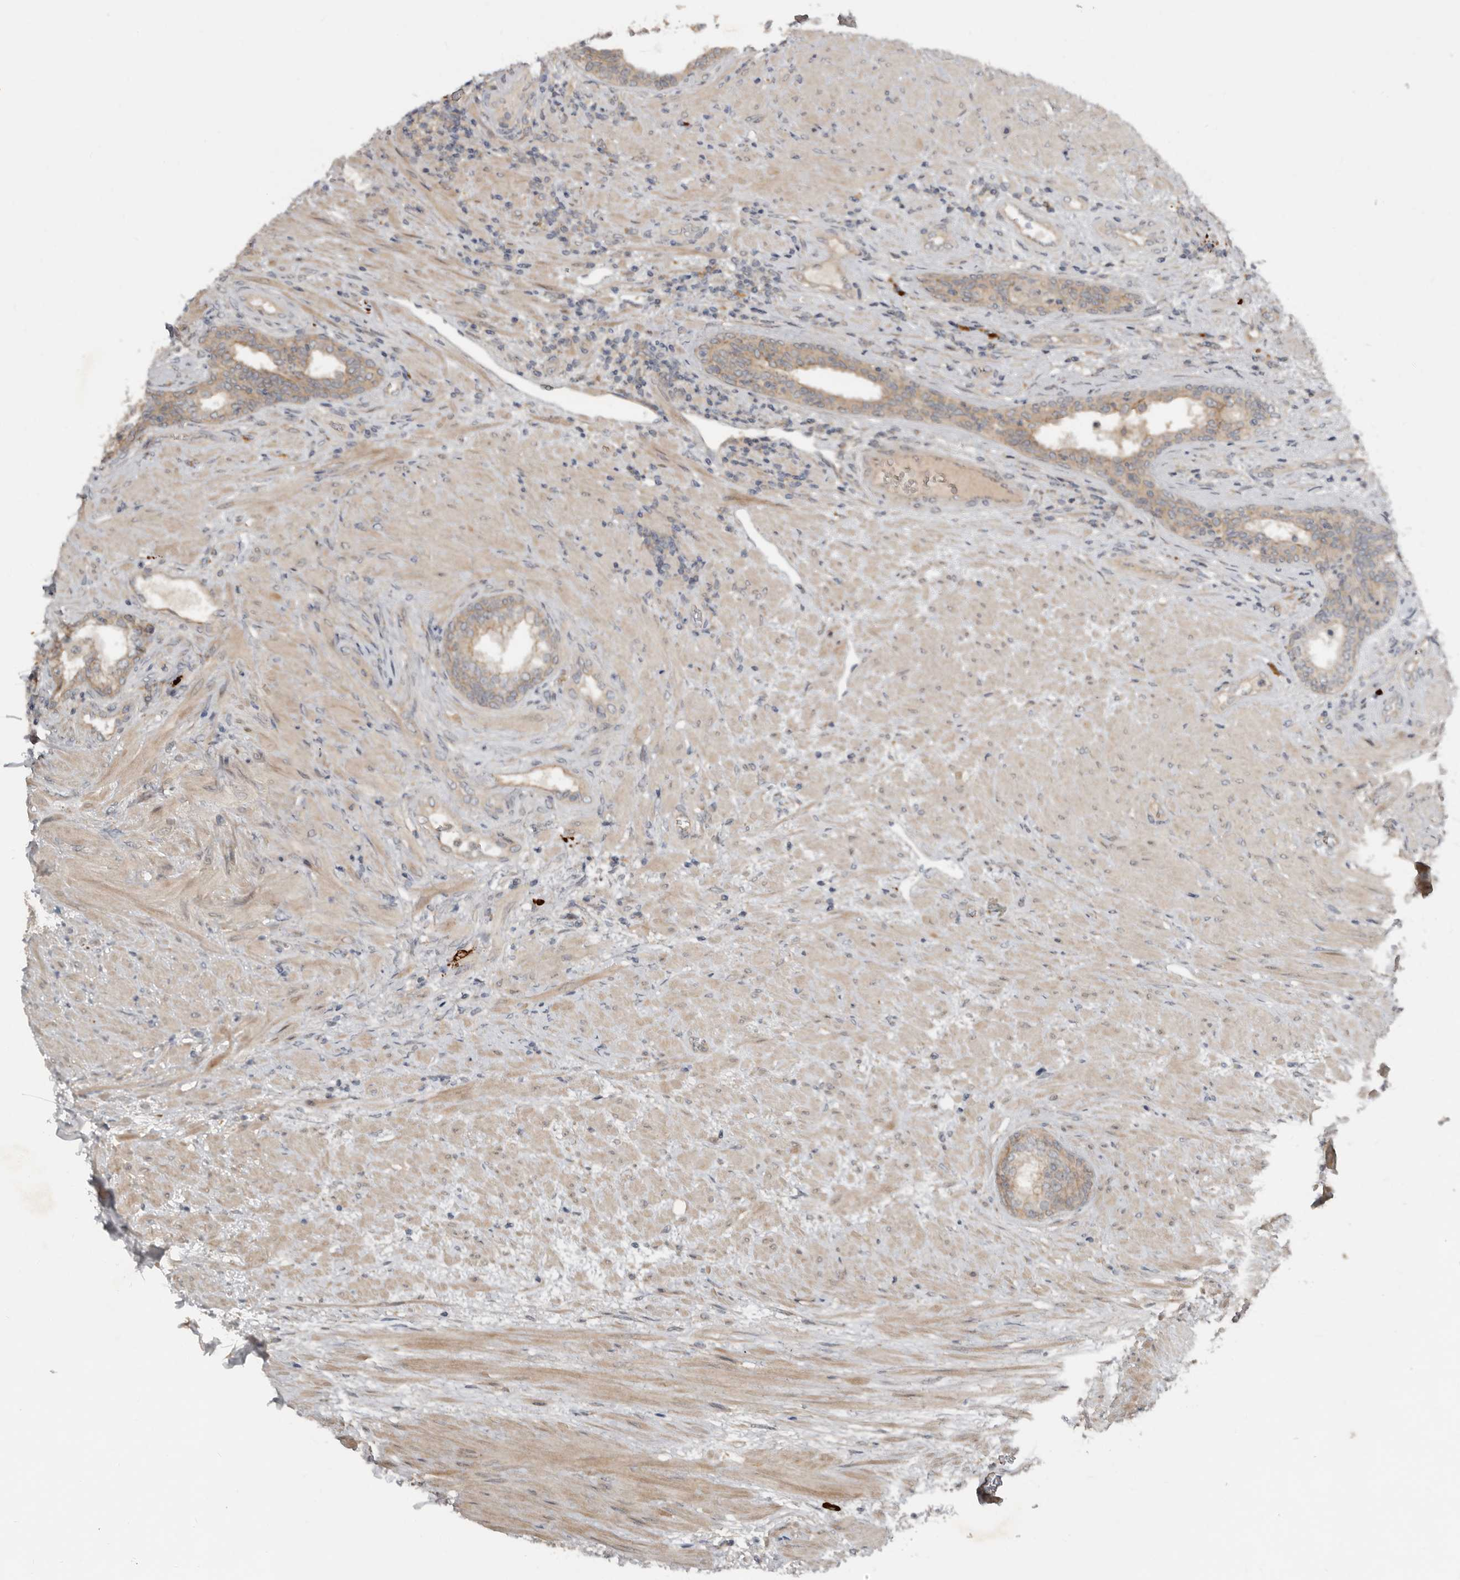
{"staining": {"intensity": "weak", "quantity": "25%-75%", "location": "cytoplasmic/membranous"}, "tissue": "prostate", "cell_type": "Glandular cells", "image_type": "normal", "snomed": [{"axis": "morphology", "description": "Normal tissue, NOS"}, {"axis": "topography", "description": "Prostate"}], "caption": "The micrograph reveals staining of benign prostate, revealing weak cytoplasmic/membranous protein positivity (brown color) within glandular cells. (Stains: DAB (3,3'-diaminobenzidine) in brown, nuclei in blue, Microscopy: brightfield microscopy at high magnification).", "gene": "TEAD3", "patient": {"sex": "male", "age": 76}}